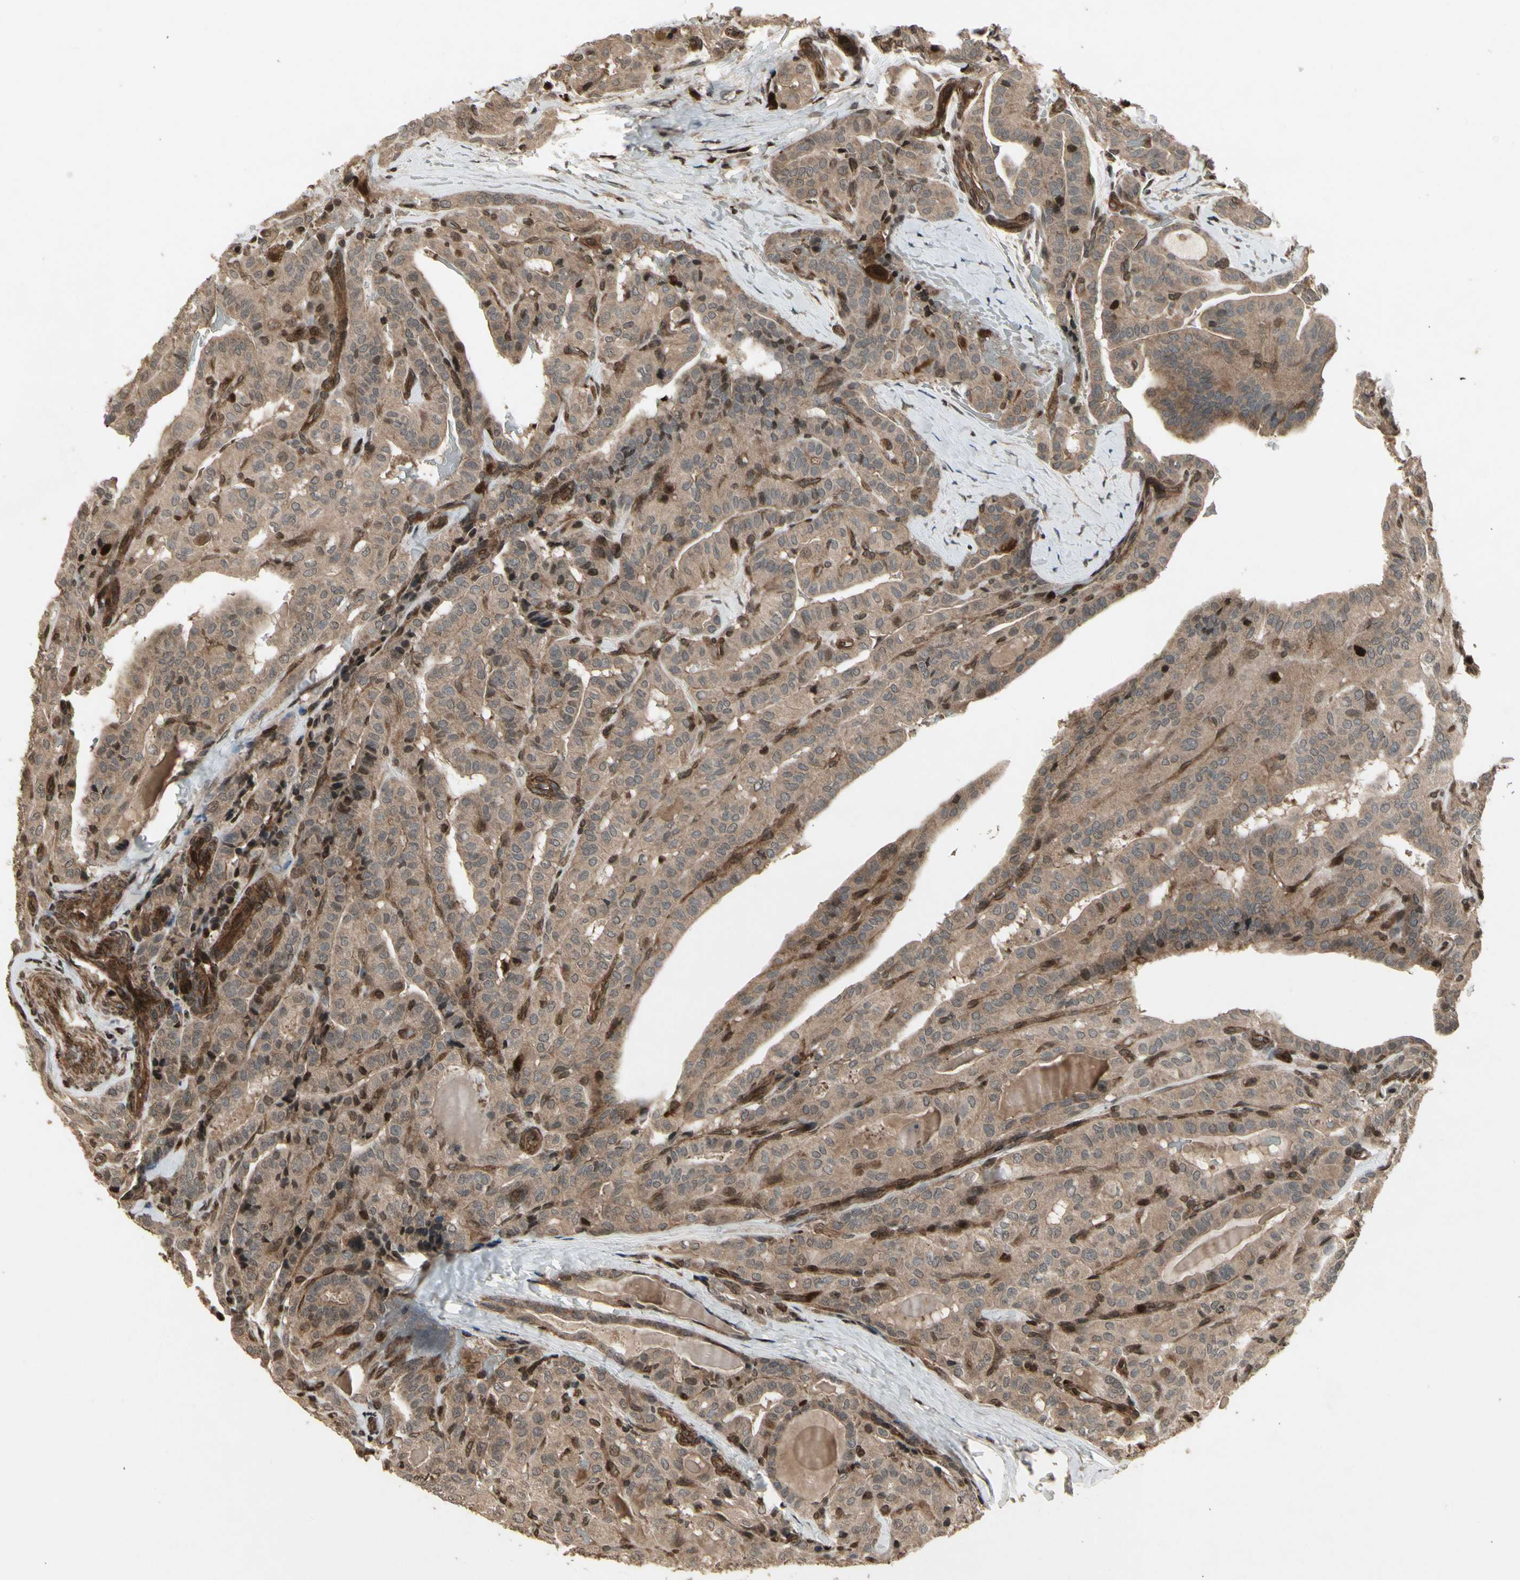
{"staining": {"intensity": "moderate", "quantity": ">75%", "location": "cytoplasmic/membranous"}, "tissue": "thyroid cancer", "cell_type": "Tumor cells", "image_type": "cancer", "snomed": [{"axis": "morphology", "description": "Papillary adenocarcinoma, NOS"}, {"axis": "topography", "description": "Thyroid gland"}], "caption": "IHC photomicrograph of human thyroid cancer (papillary adenocarcinoma) stained for a protein (brown), which exhibits medium levels of moderate cytoplasmic/membranous positivity in approximately >75% of tumor cells.", "gene": "GLRX", "patient": {"sex": "male", "age": 77}}